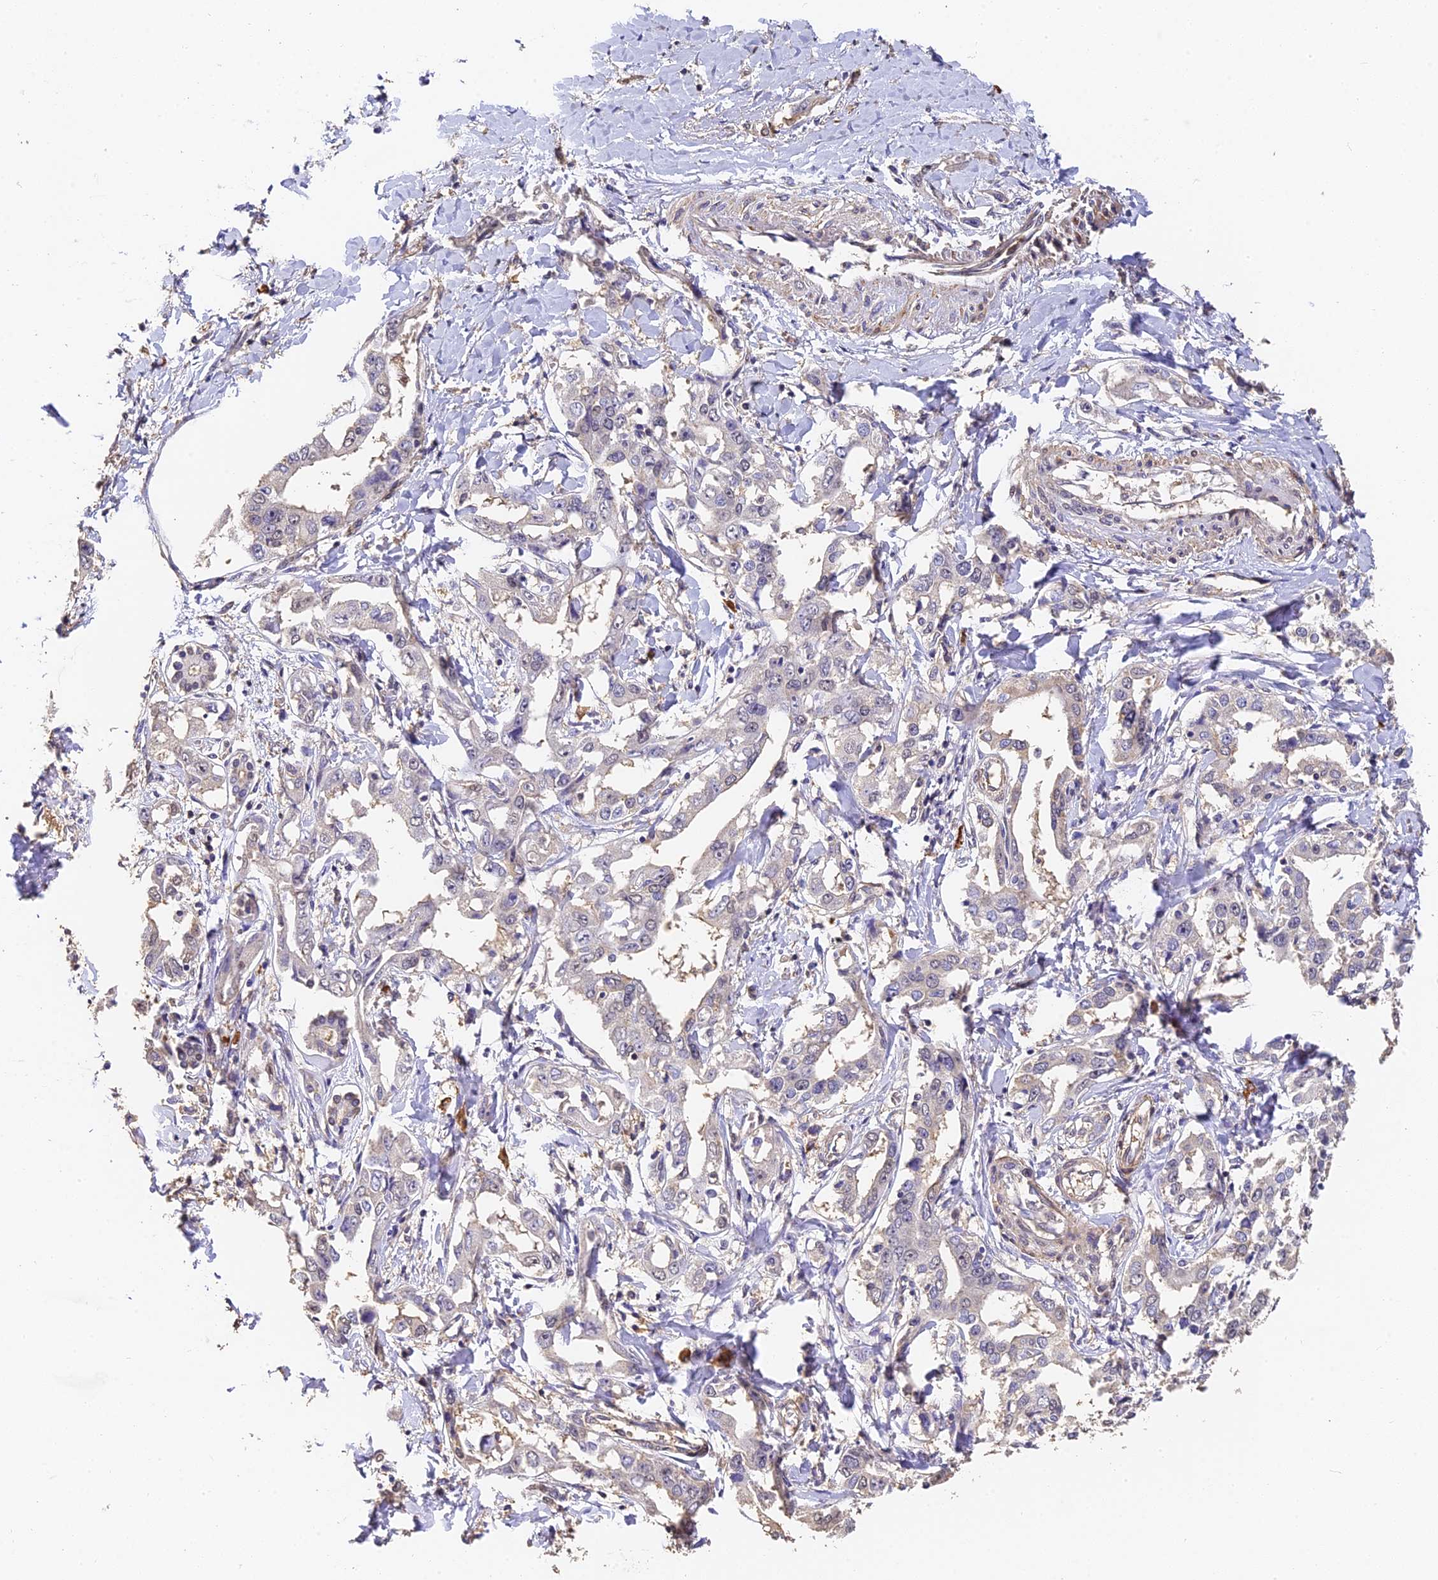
{"staining": {"intensity": "negative", "quantity": "none", "location": "none"}, "tissue": "liver cancer", "cell_type": "Tumor cells", "image_type": "cancer", "snomed": [{"axis": "morphology", "description": "Cholangiocarcinoma"}, {"axis": "topography", "description": "Liver"}], "caption": "This is an immunohistochemistry image of human liver cancer. There is no positivity in tumor cells.", "gene": "SLC11A1", "patient": {"sex": "male", "age": 59}}